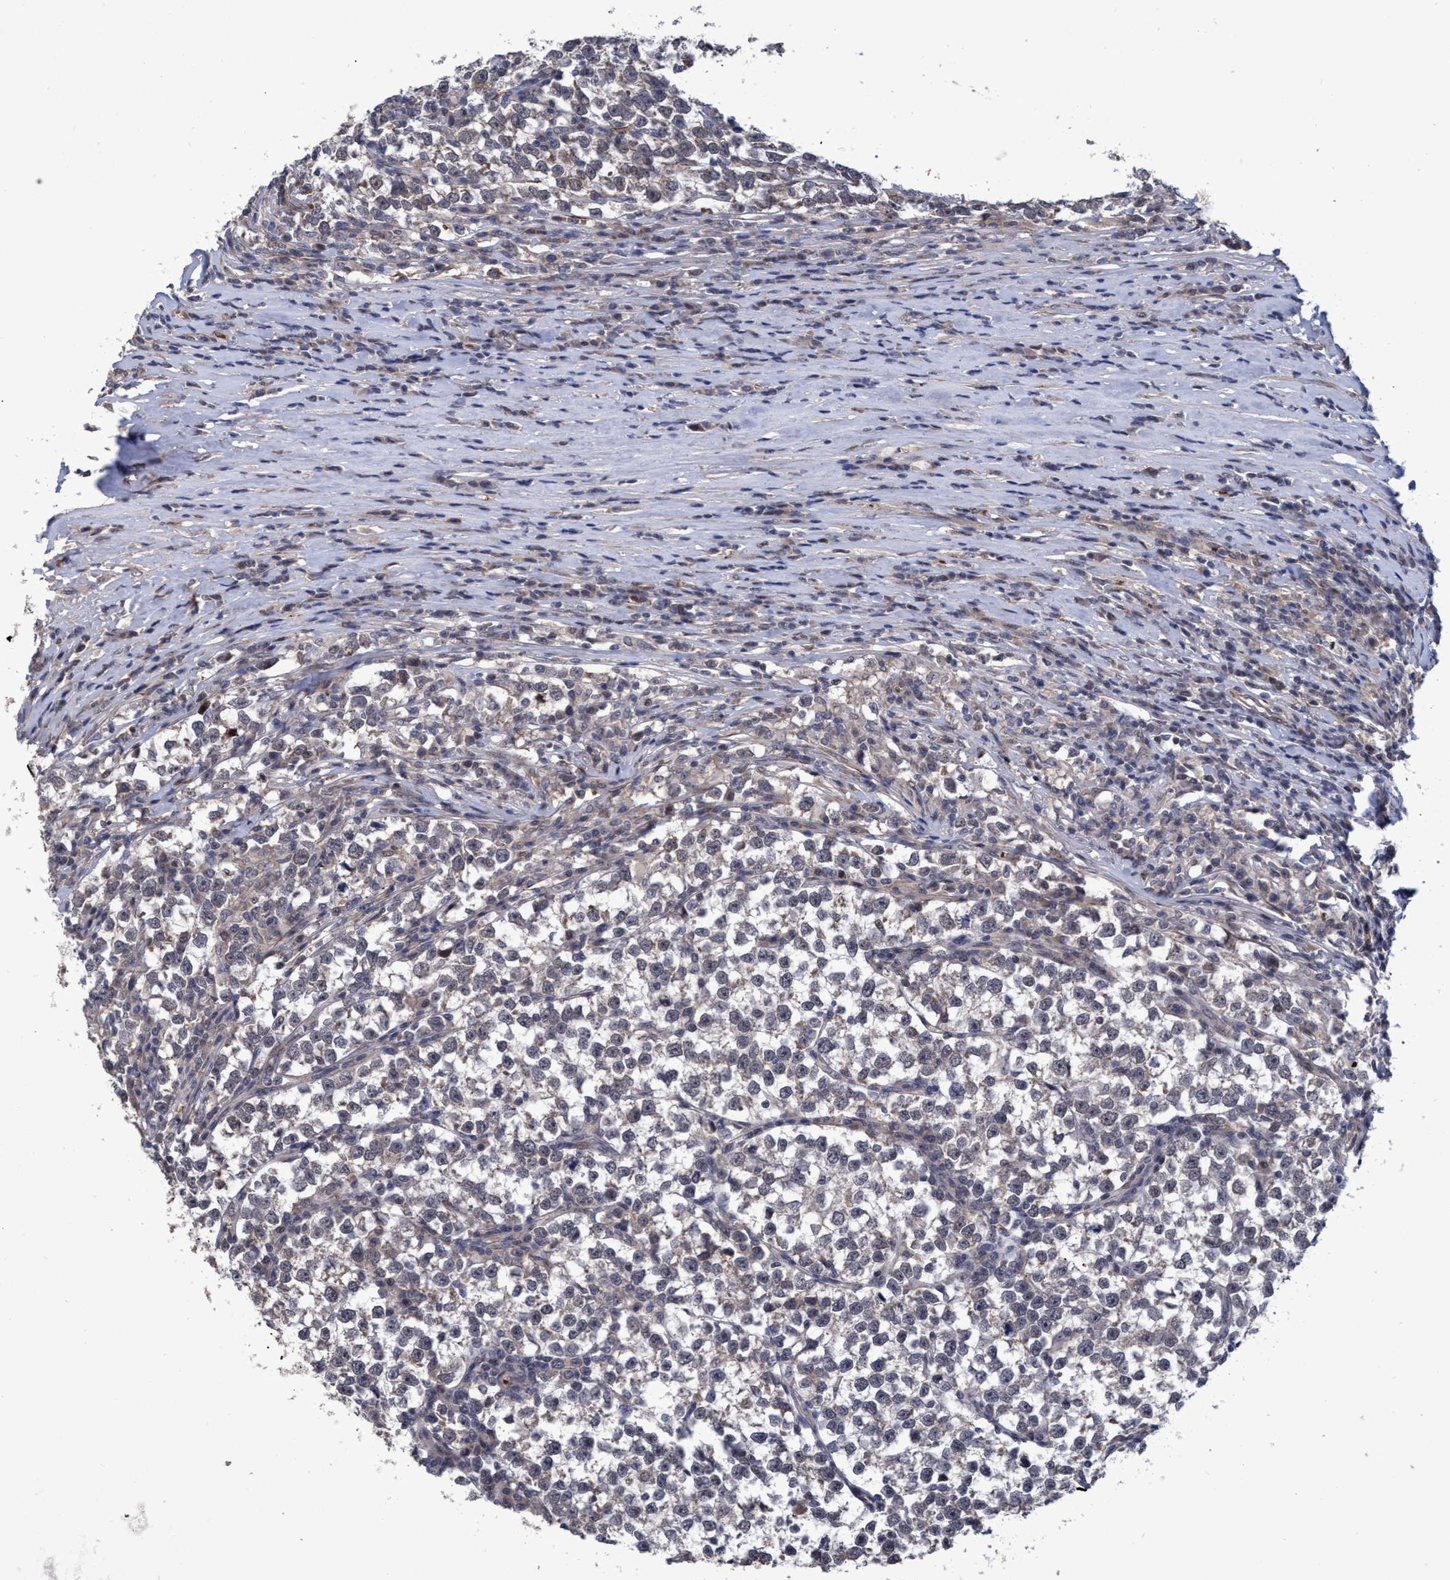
{"staining": {"intensity": "weak", "quantity": "<25%", "location": "cytoplasmic/membranous"}, "tissue": "testis cancer", "cell_type": "Tumor cells", "image_type": "cancer", "snomed": [{"axis": "morphology", "description": "Normal tissue, NOS"}, {"axis": "morphology", "description": "Seminoma, NOS"}, {"axis": "topography", "description": "Testis"}], "caption": "This is an immunohistochemistry photomicrograph of human testis seminoma. There is no expression in tumor cells.", "gene": "ZNF750", "patient": {"sex": "male", "age": 43}}